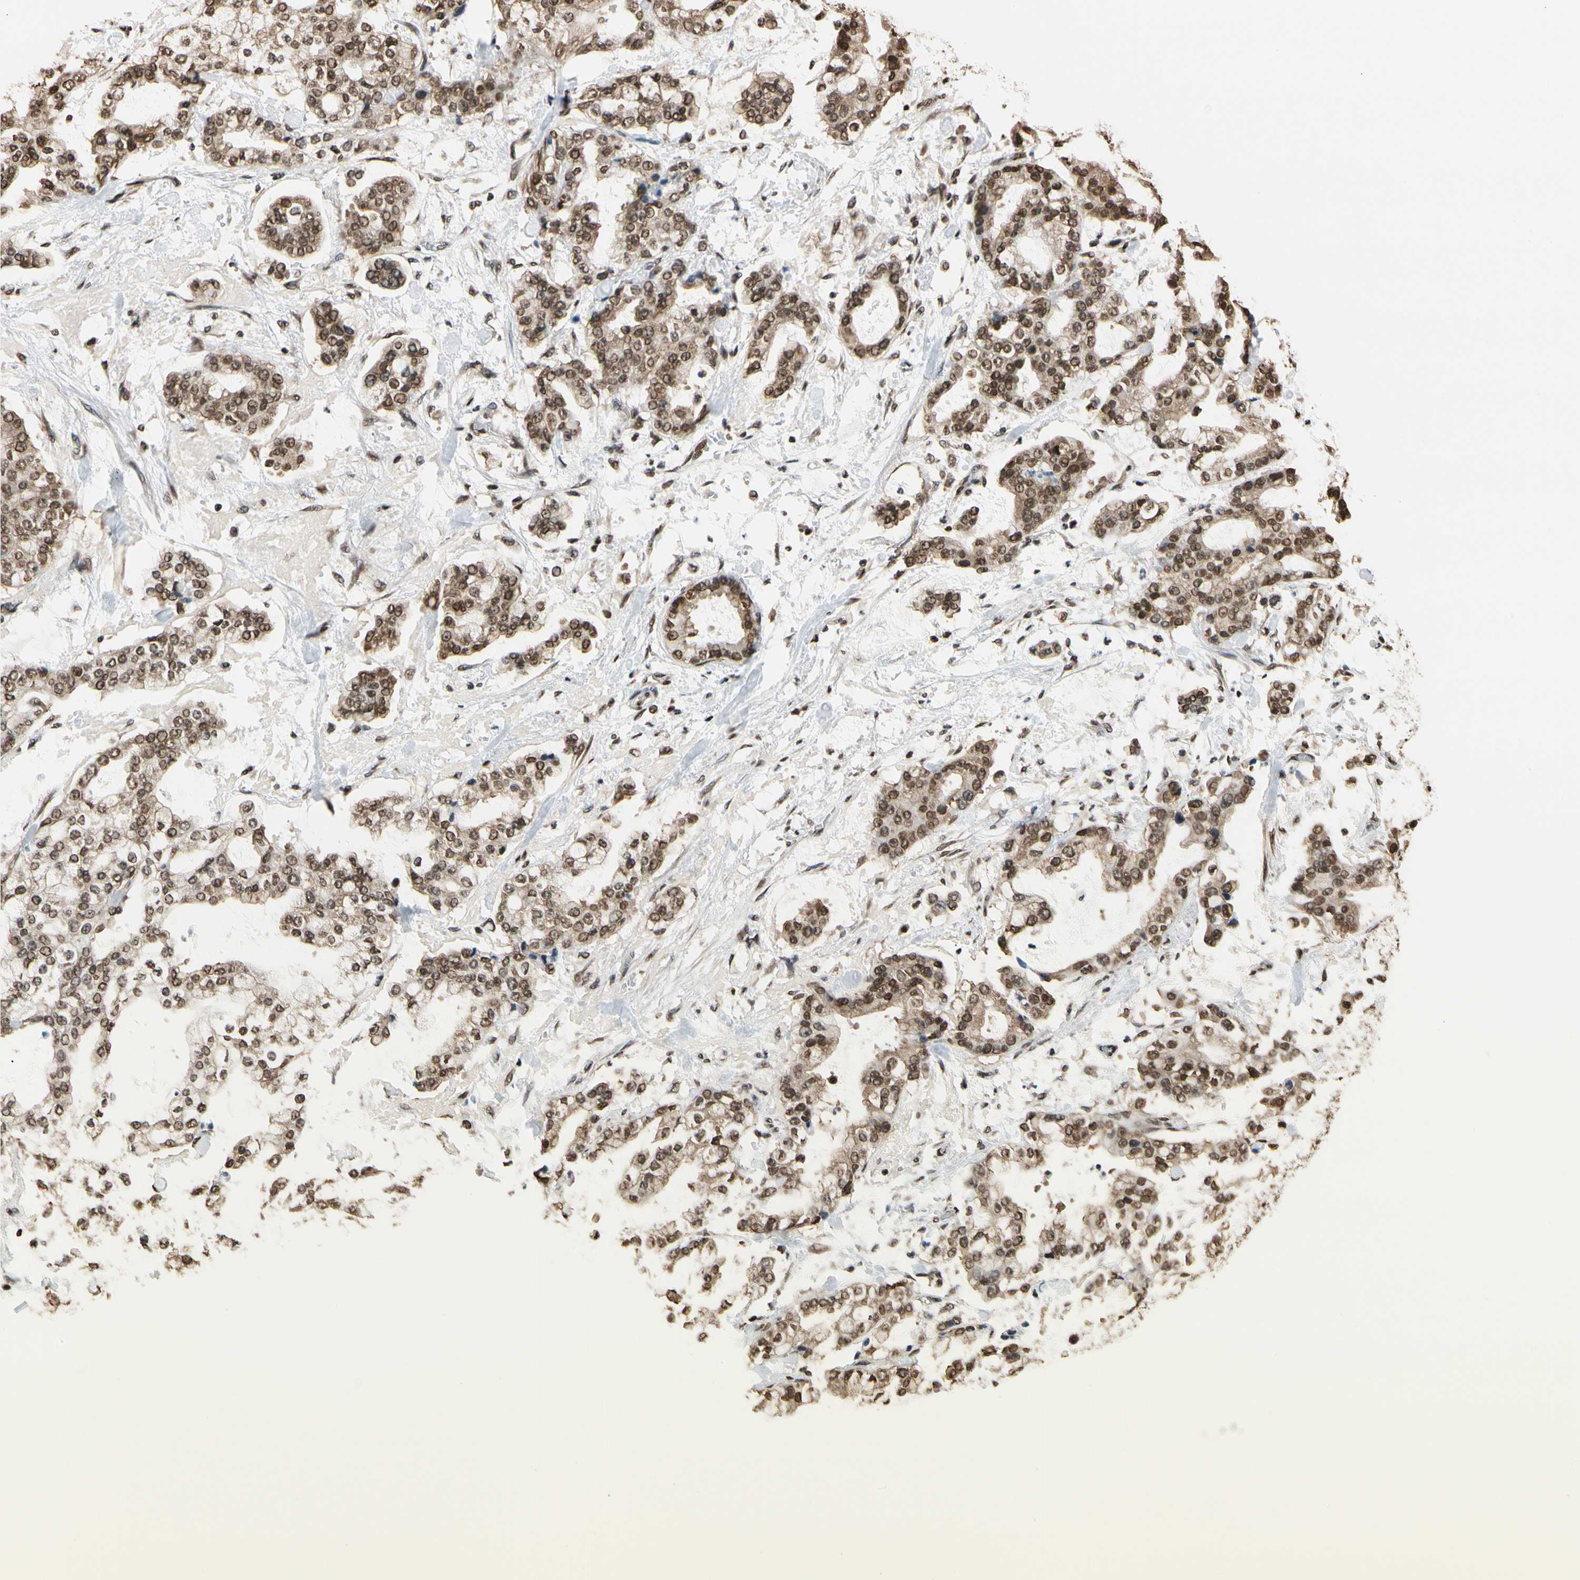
{"staining": {"intensity": "moderate", "quantity": ">75%", "location": "cytoplasmic/membranous,nuclear"}, "tissue": "stomach cancer", "cell_type": "Tumor cells", "image_type": "cancer", "snomed": [{"axis": "morphology", "description": "Normal tissue, NOS"}, {"axis": "morphology", "description": "Adenocarcinoma, NOS"}, {"axis": "topography", "description": "Stomach, upper"}, {"axis": "topography", "description": "Stomach"}], "caption": "Moderate cytoplasmic/membranous and nuclear protein staining is seen in about >75% of tumor cells in stomach cancer (adenocarcinoma).", "gene": "HNRNPK", "patient": {"sex": "male", "age": 76}}